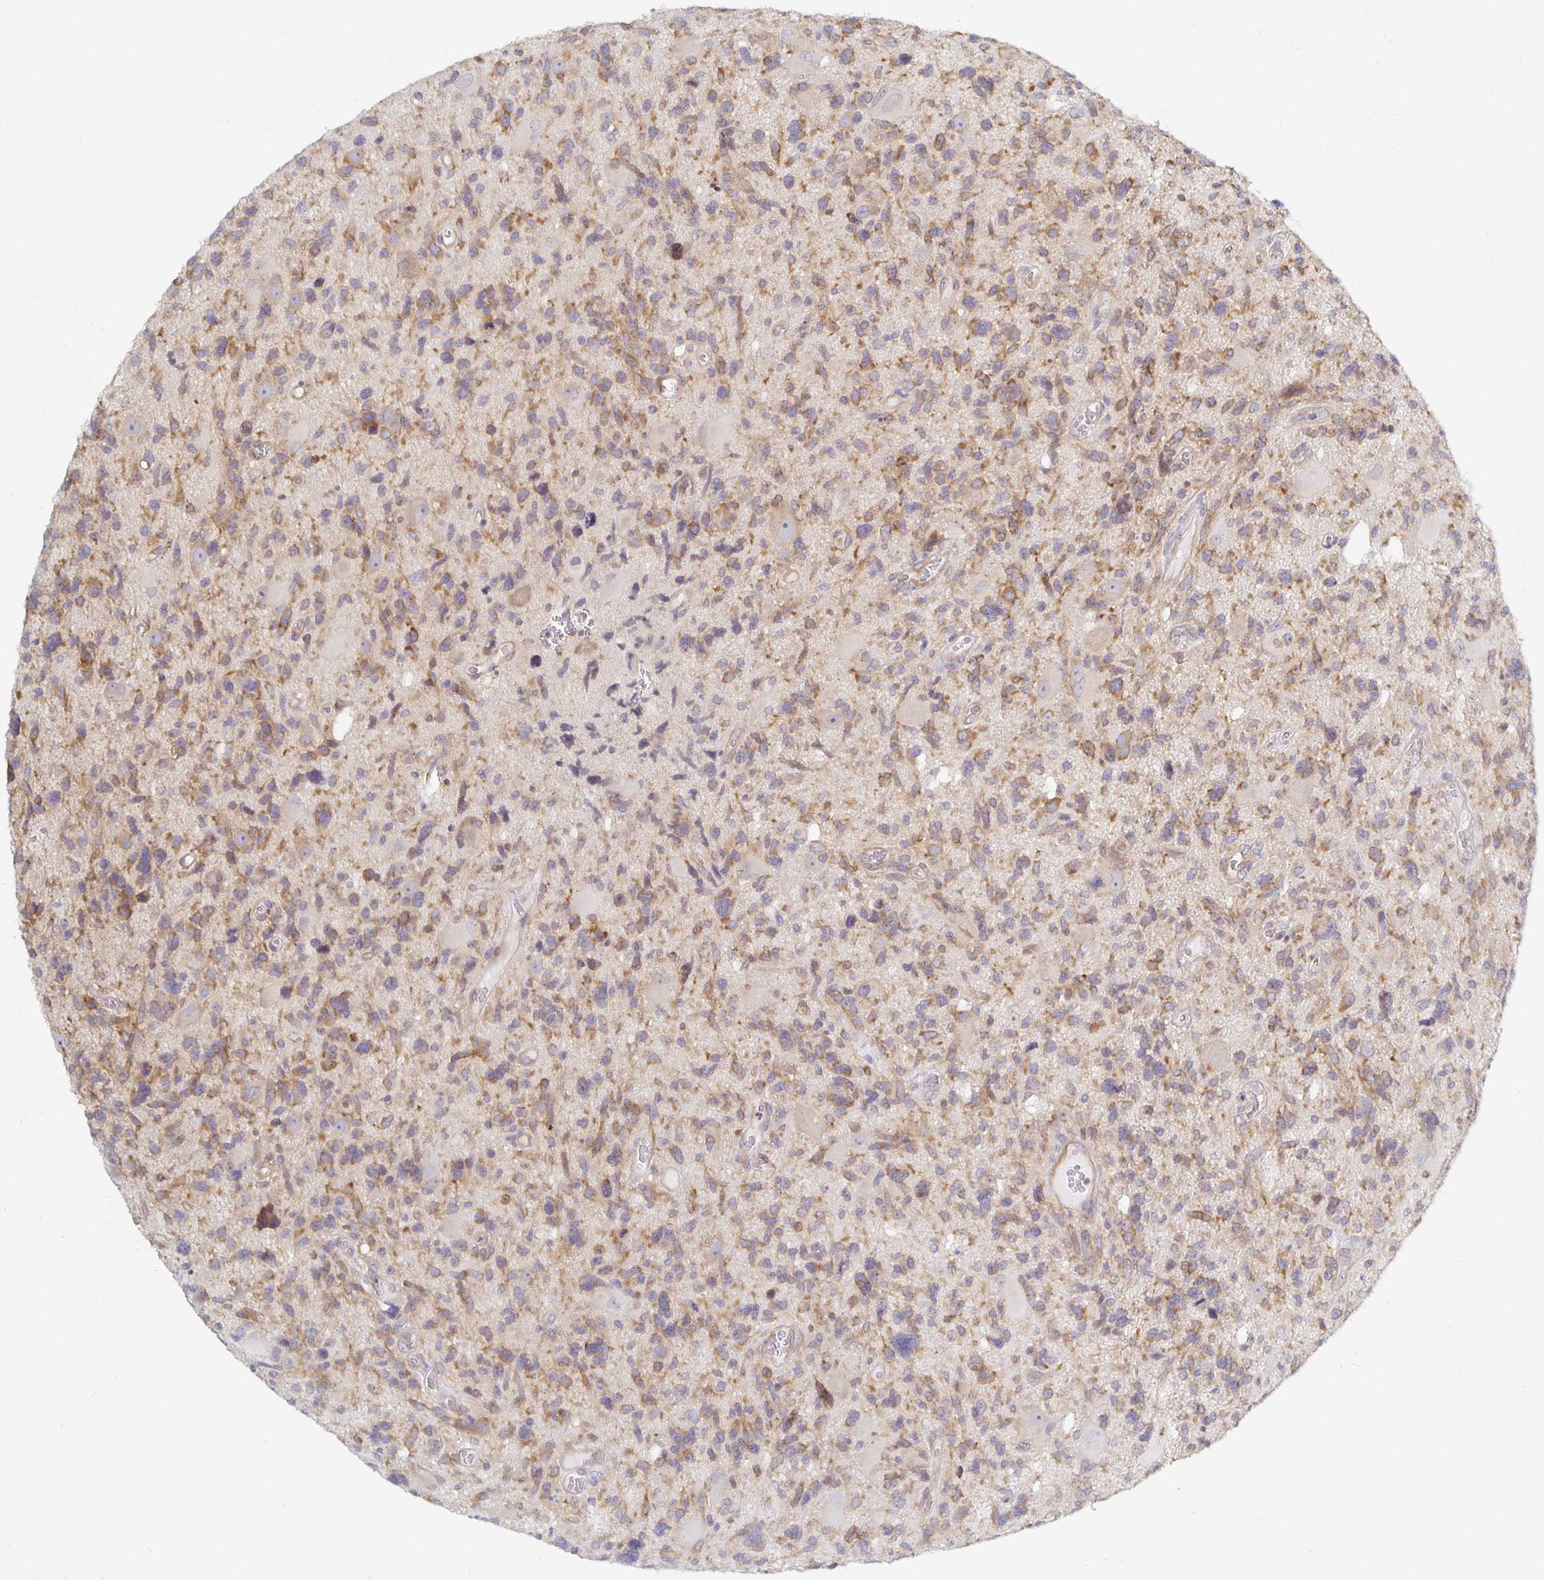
{"staining": {"intensity": "moderate", "quantity": "25%-75%", "location": "cytoplasmic/membranous"}, "tissue": "glioma", "cell_type": "Tumor cells", "image_type": "cancer", "snomed": [{"axis": "morphology", "description": "Glioma, malignant, High grade"}, {"axis": "topography", "description": "Brain"}], "caption": "Glioma was stained to show a protein in brown. There is medium levels of moderate cytoplasmic/membranous positivity in approximately 25%-75% of tumor cells.", "gene": "PDAP1", "patient": {"sex": "male", "age": 49}}